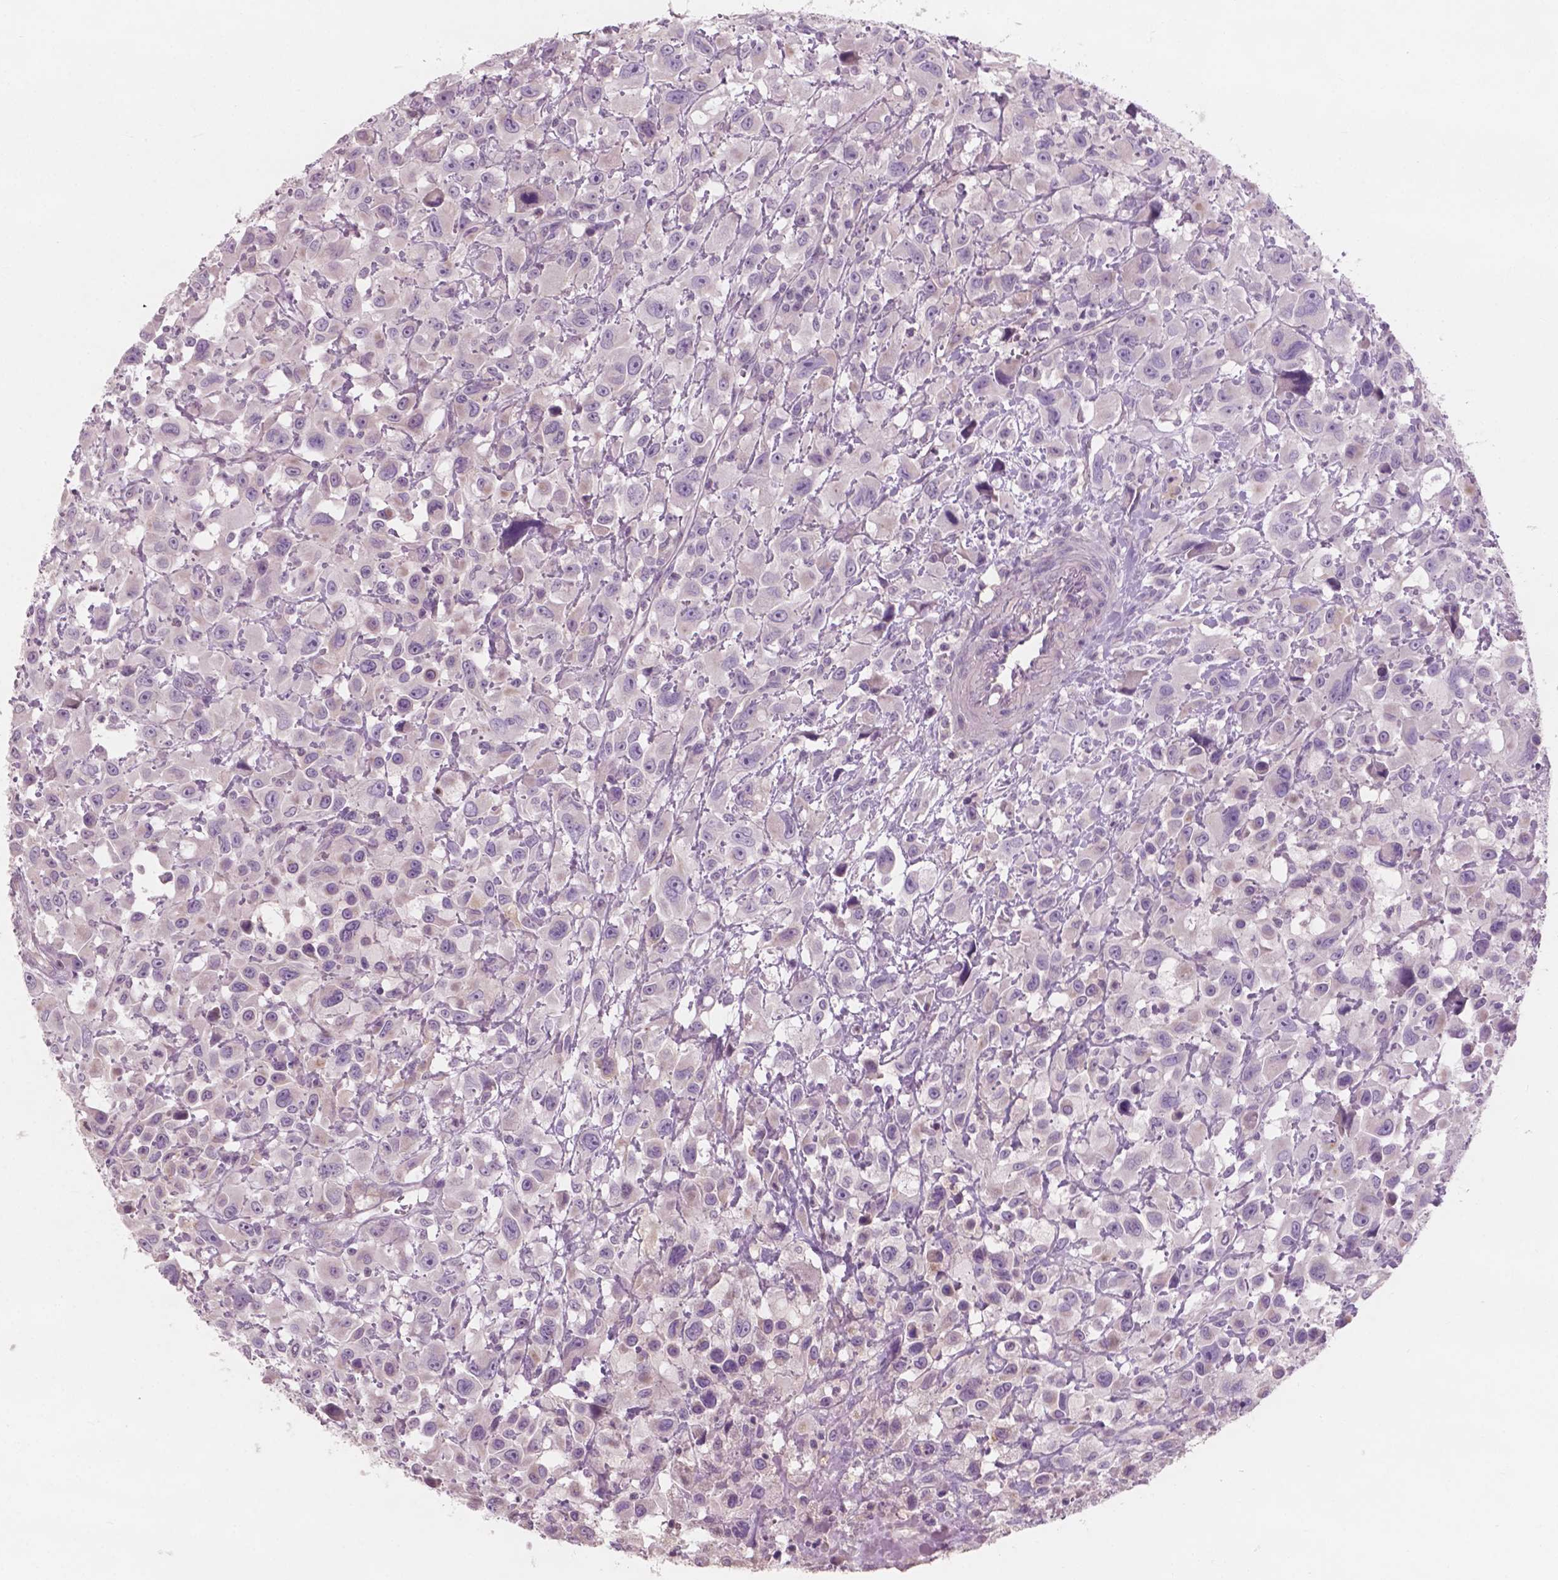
{"staining": {"intensity": "negative", "quantity": "none", "location": "none"}, "tissue": "head and neck cancer", "cell_type": "Tumor cells", "image_type": "cancer", "snomed": [{"axis": "morphology", "description": "Squamous cell carcinoma, NOS"}, {"axis": "morphology", "description": "Squamous cell carcinoma, metastatic, NOS"}, {"axis": "topography", "description": "Oral tissue"}, {"axis": "topography", "description": "Head-Neck"}], "caption": "A high-resolution image shows immunohistochemistry staining of head and neck cancer, which exhibits no significant staining in tumor cells.", "gene": "AWAT1", "patient": {"sex": "female", "age": 85}}